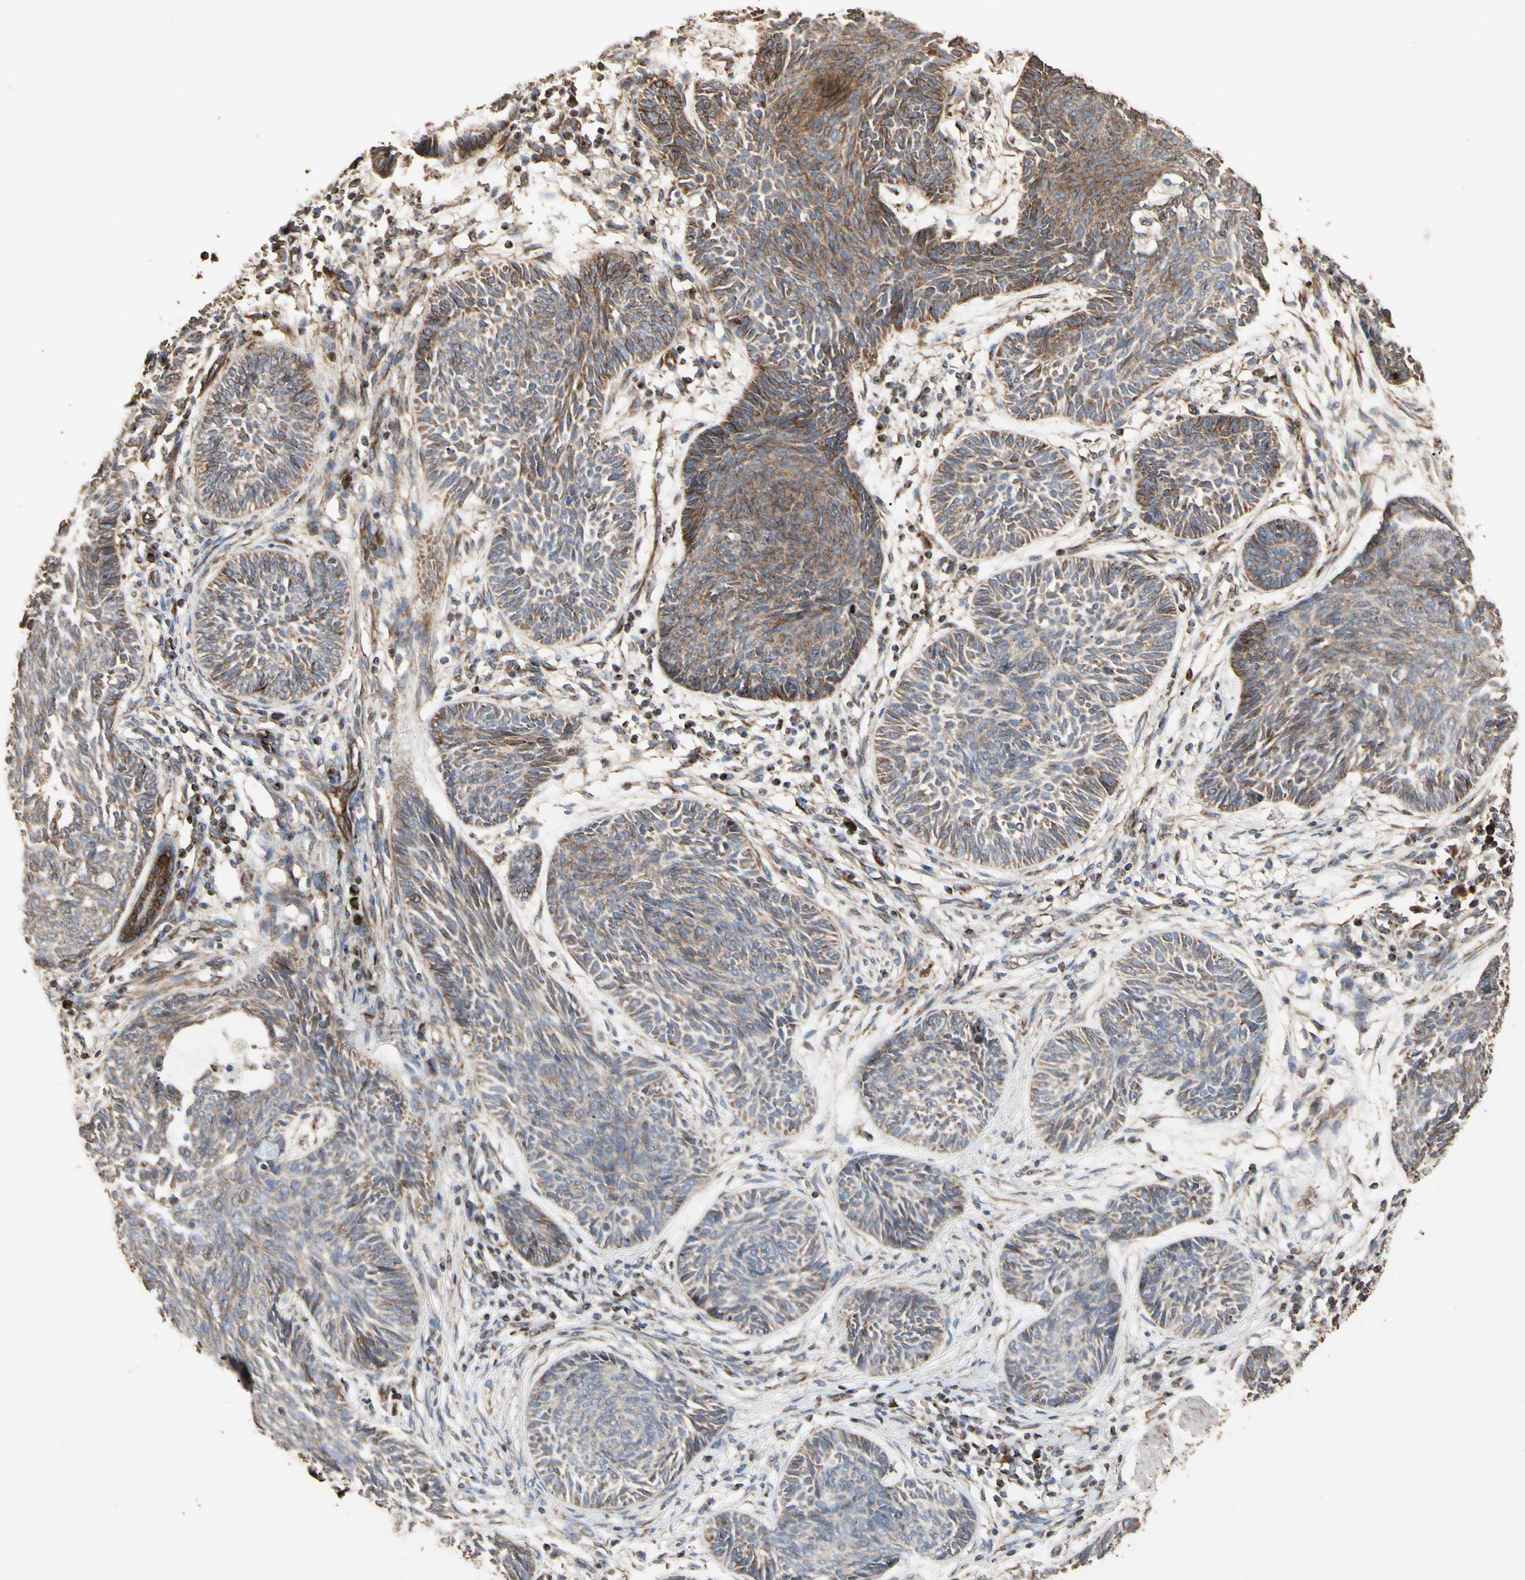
{"staining": {"intensity": "negative", "quantity": "none", "location": "none"}, "tissue": "skin cancer", "cell_type": "Tumor cells", "image_type": "cancer", "snomed": [{"axis": "morphology", "description": "Papilloma, NOS"}, {"axis": "morphology", "description": "Basal cell carcinoma"}, {"axis": "topography", "description": "Skin"}], "caption": "This photomicrograph is of skin papilloma stained with immunohistochemistry (IHC) to label a protein in brown with the nuclei are counter-stained blue. There is no staining in tumor cells. (Brightfield microscopy of DAB IHC at high magnification).", "gene": "TUBA1A", "patient": {"sex": "male", "age": 87}}